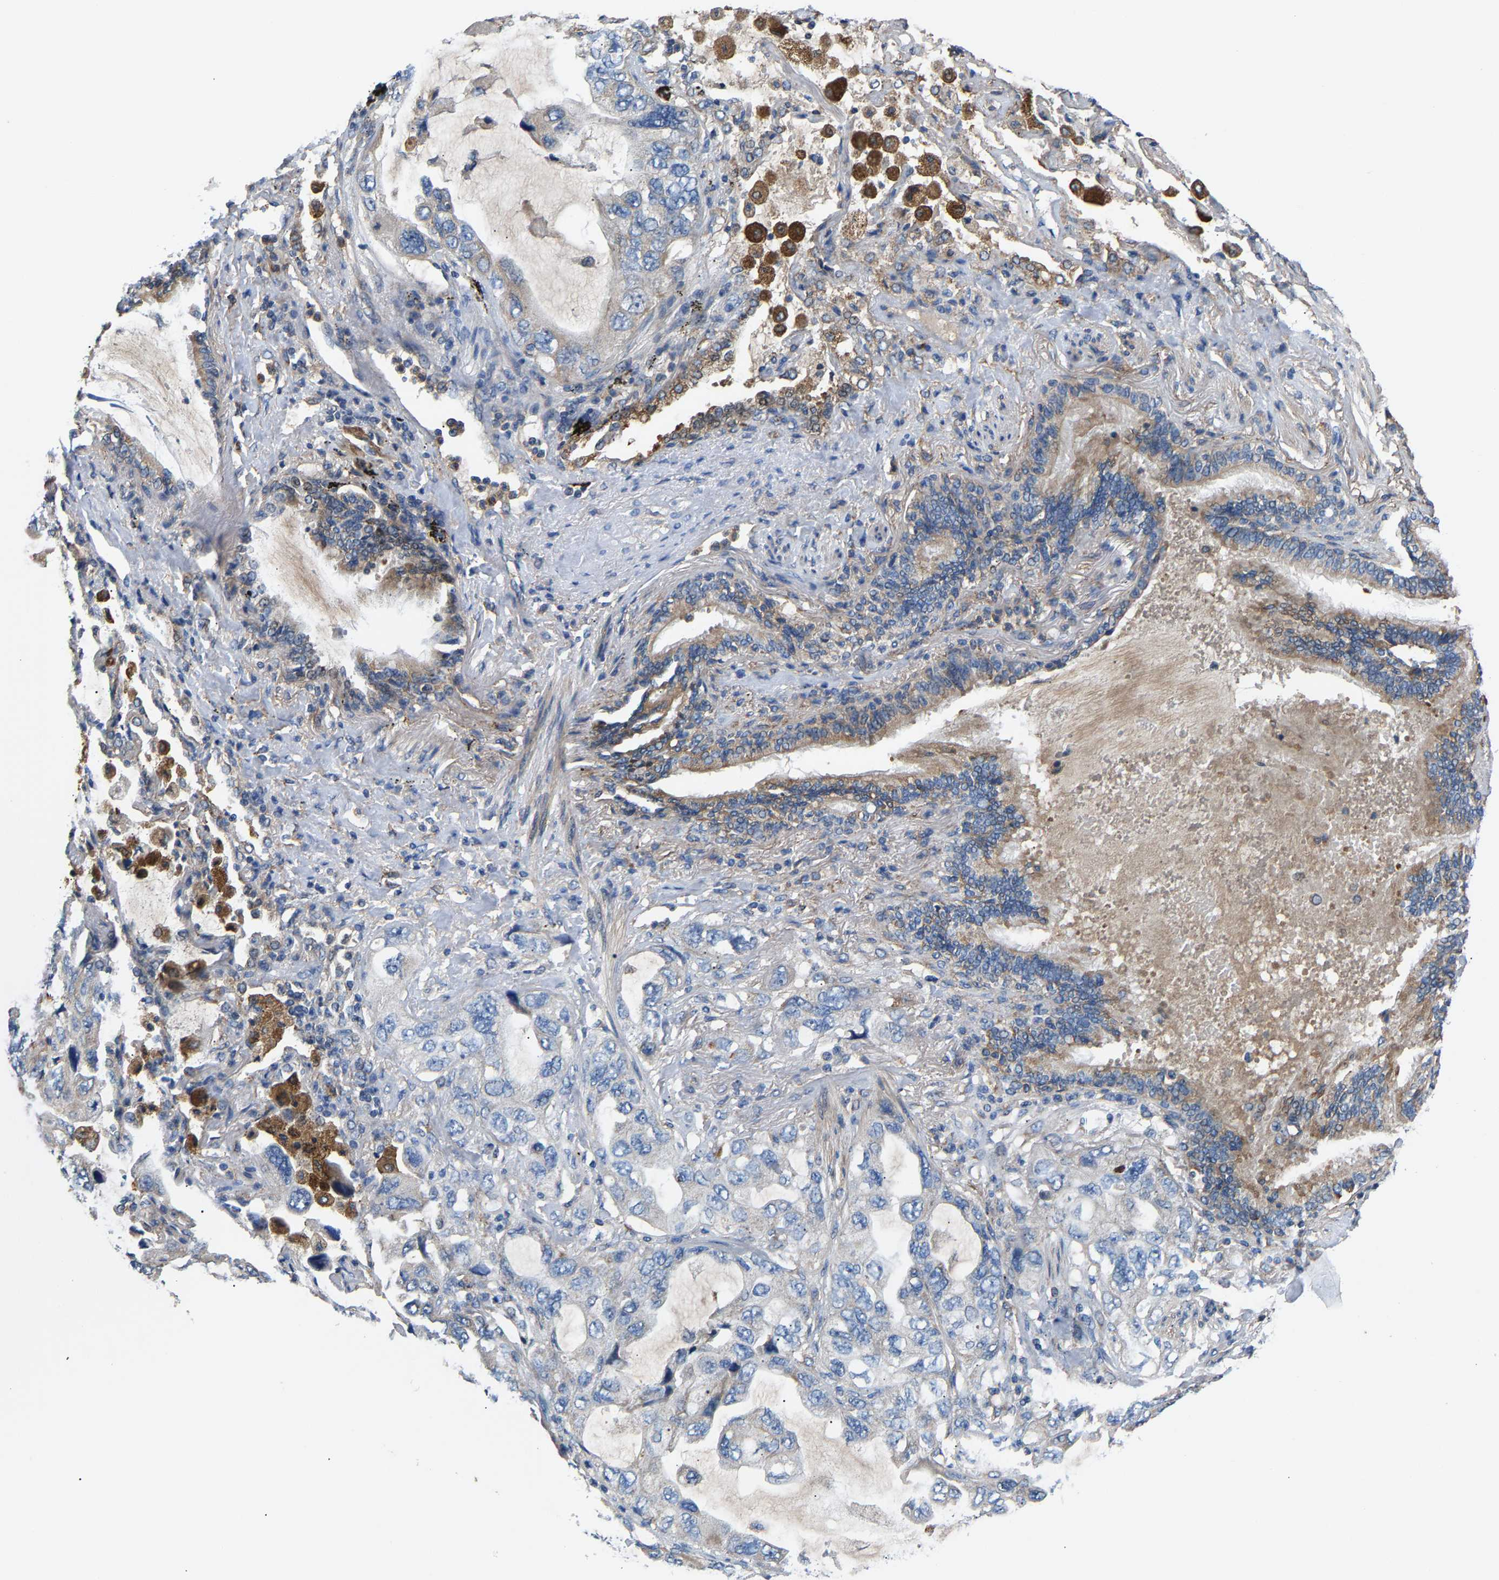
{"staining": {"intensity": "negative", "quantity": "none", "location": "none"}, "tissue": "lung cancer", "cell_type": "Tumor cells", "image_type": "cancer", "snomed": [{"axis": "morphology", "description": "Squamous cell carcinoma, NOS"}, {"axis": "topography", "description": "Lung"}], "caption": "This photomicrograph is of lung squamous cell carcinoma stained with IHC to label a protein in brown with the nuclei are counter-stained blue. There is no expression in tumor cells. The staining is performed using DAB brown chromogen with nuclei counter-stained in using hematoxylin.", "gene": "CCDC171", "patient": {"sex": "female", "age": 73}}